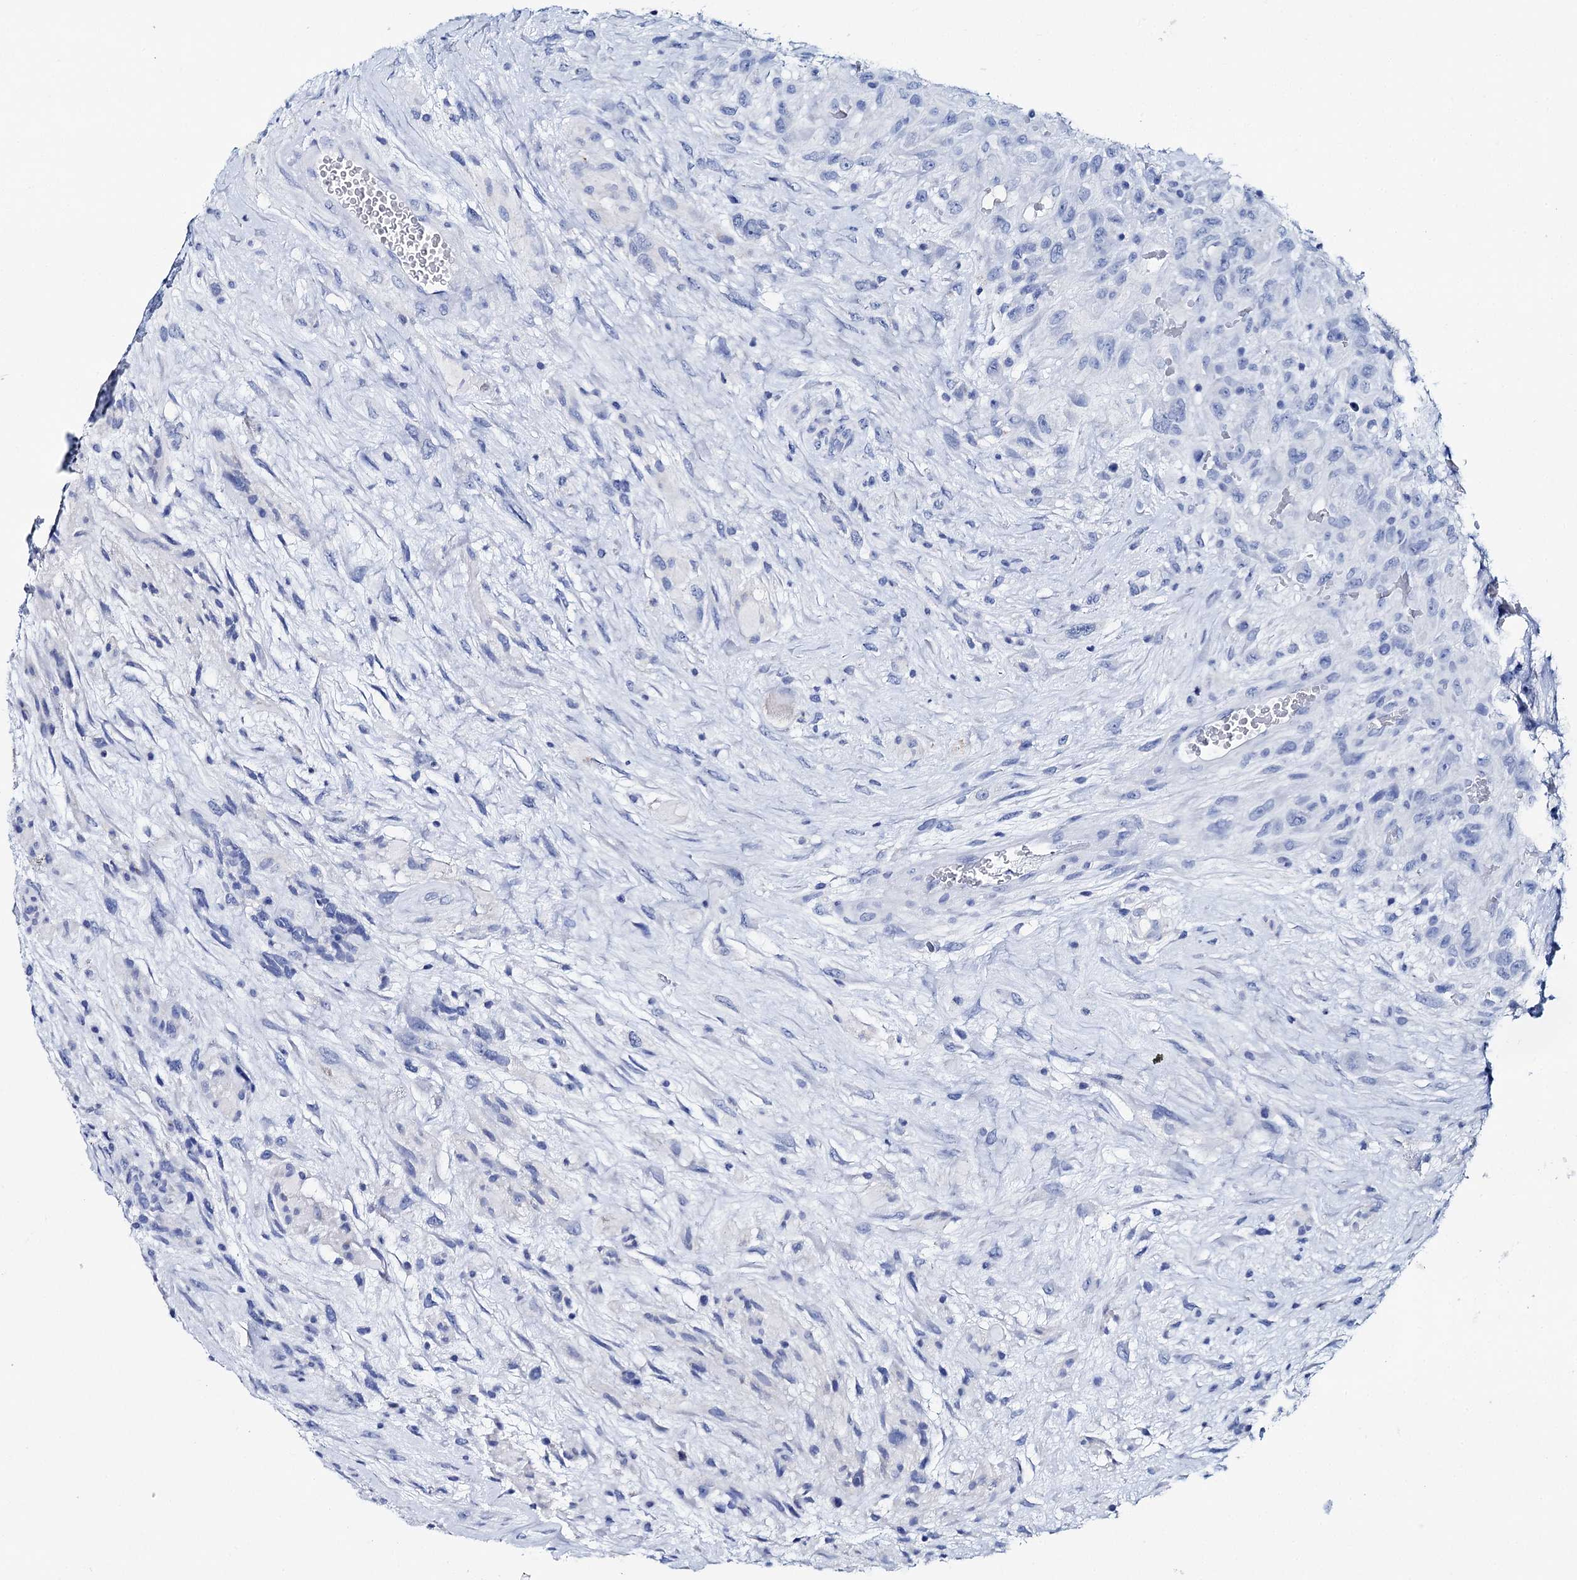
{"staining": {"intensity": "negative", "quantity": "none", "location": "none"}, "tissue": "glioma", "cell_type": "Tumor cells", "image_type": "cancer", "snomed": [{"axis": "morphology", "description": "Glioma, malignant, High grade"}, {"axis": "topography", "description": "Brain"}], "caption": "IHC photomicrograph of neoplastic tissue: human malignant glioma (high-grade) stained with DAB (3,3'-diaminobenzidine) displays no significant protein staining in tumor cells.", "gene": "BRINP1", "patient": {"sex": "male", "age": 61}}